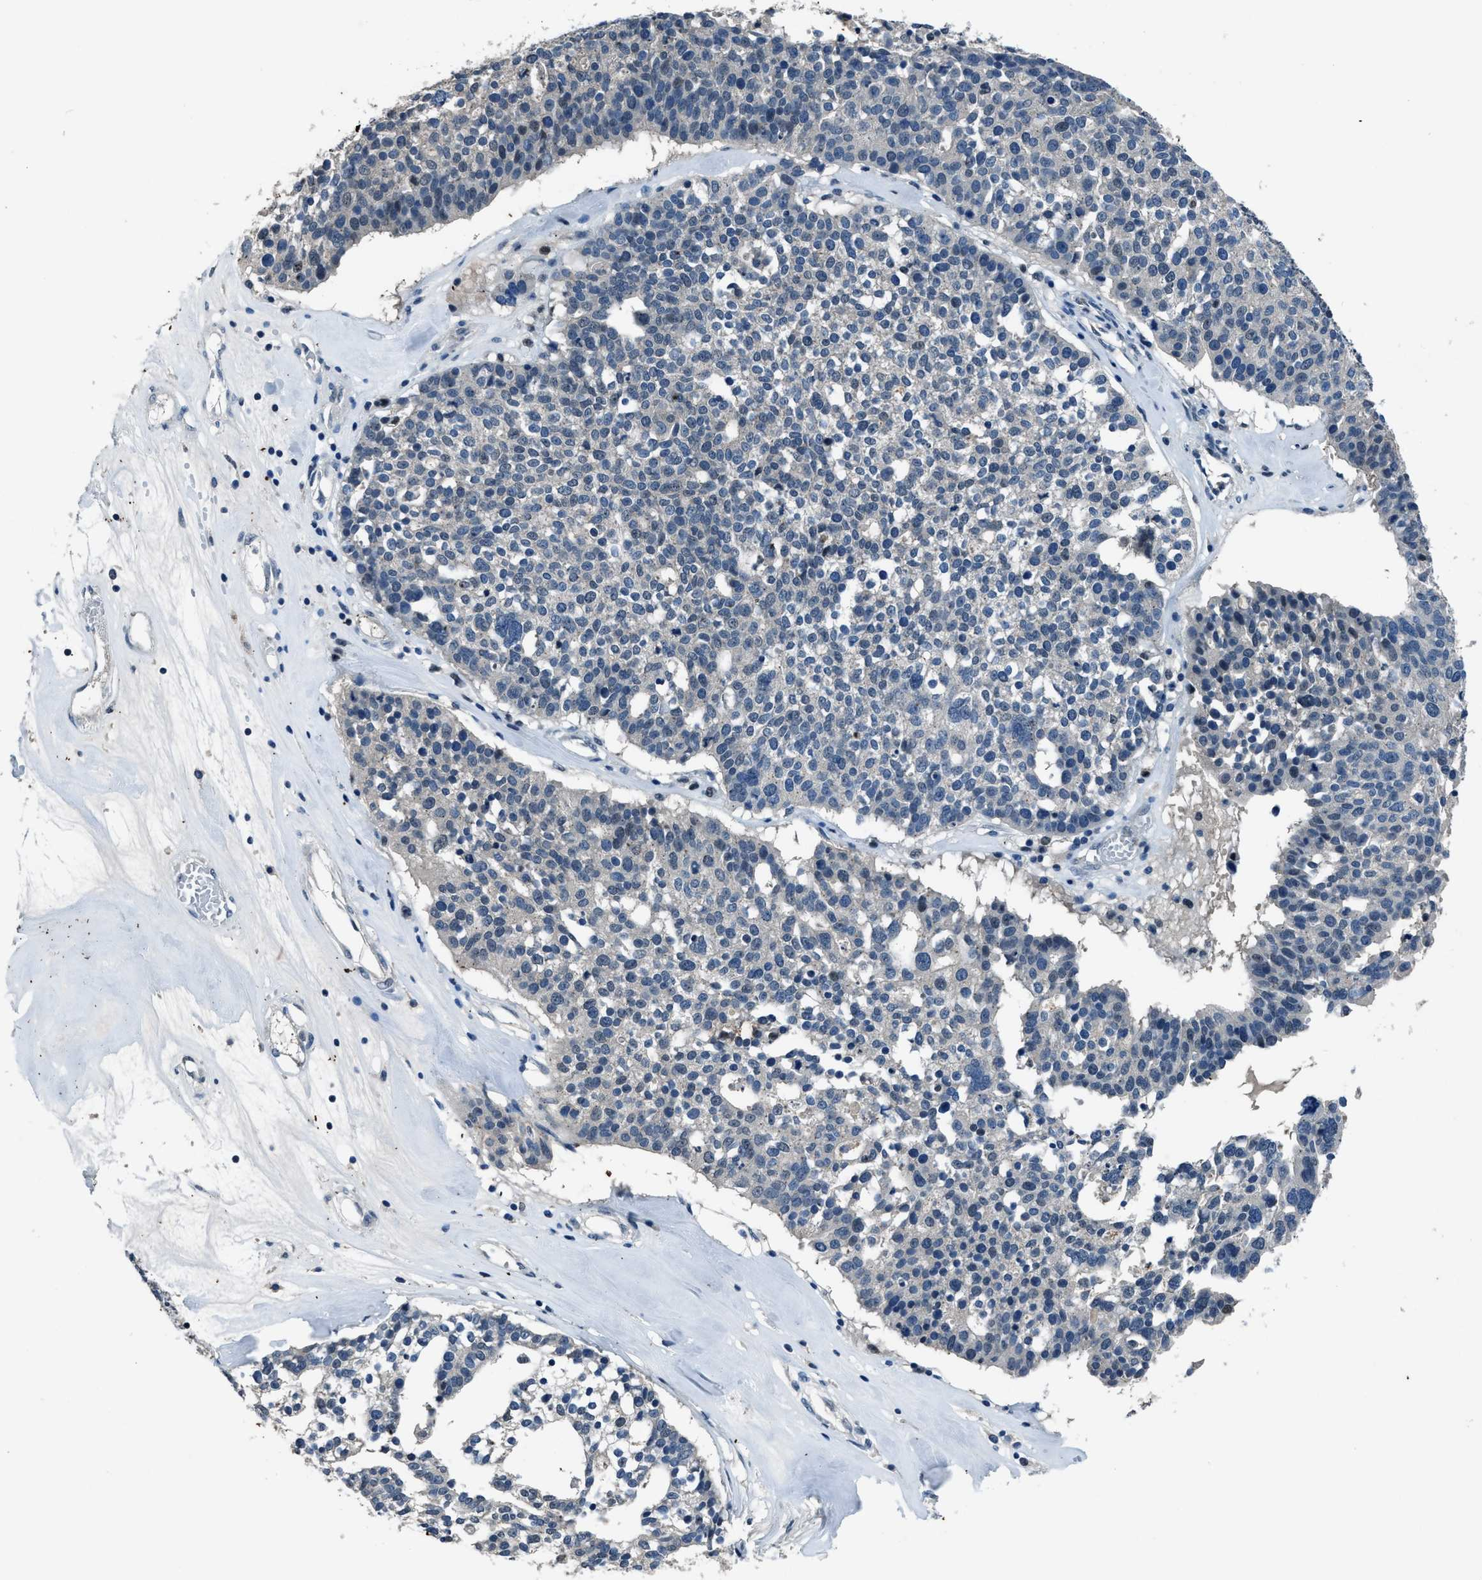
{"staining": {"intensity": "negative", "quantity": "none", "location": "none"}, "tissue": "ovarian cancer", "cell_type": "Tumor cells", "image_type": "cancer", "snomed": [{"axis": "morphology", "description": "Cystadenocarcinoma, serous, NOS"}, {"axis": "topography", "description": "Ovary"}], "caption": "IHC of ovarian cancer exhibits no staining in tumor cells.", "gene": "DUSP19", "patient": {"sex": "female", "age": 59}}